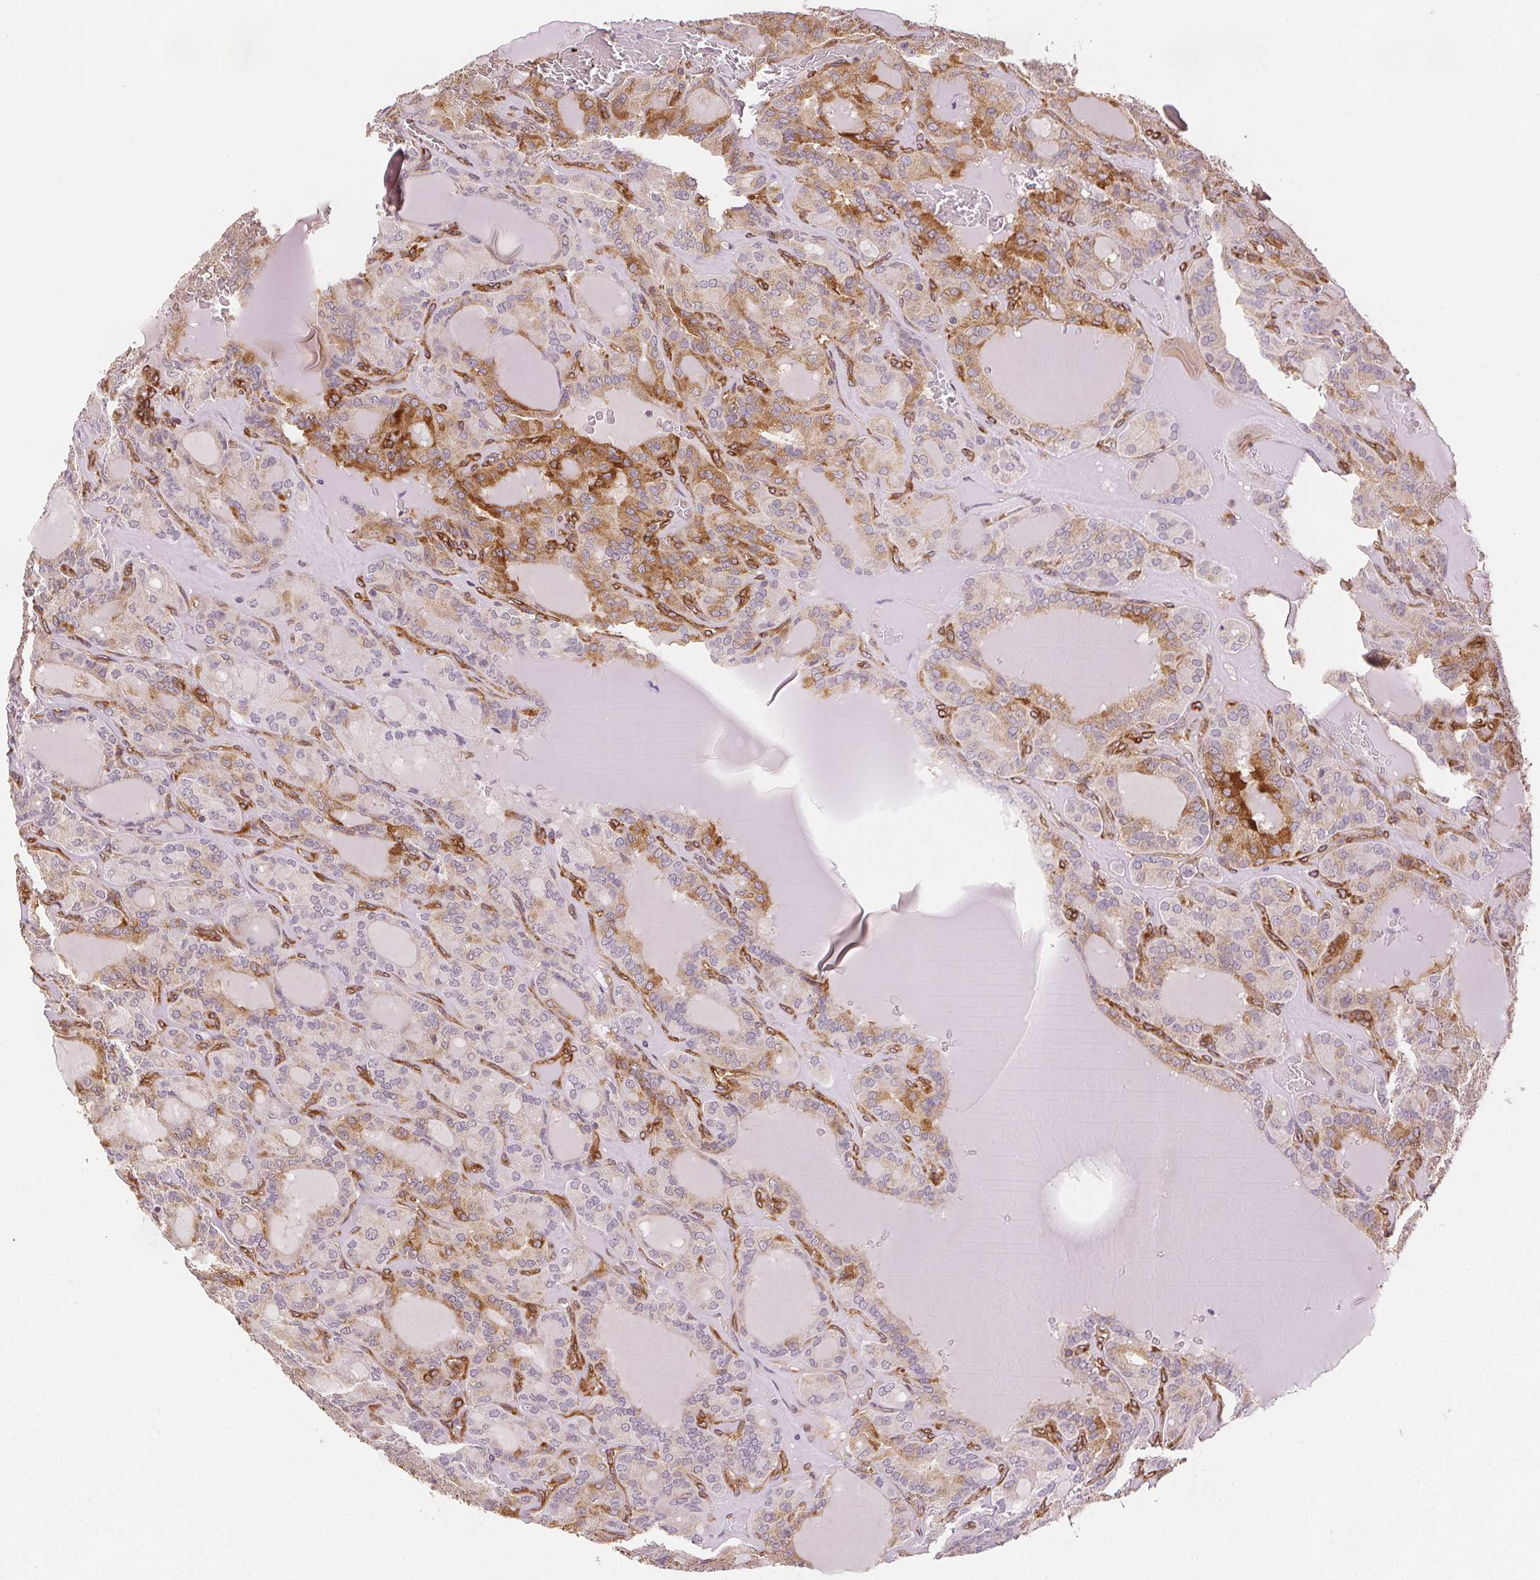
{"staining": {"intensity": "moderate", "quantity": "<25%", "location": "cytoplasmic/membranous"}, "tissue": "thyroid cancer", "cell_type": "Tumor cells", "image_type": "cancer", "snomed": [{"axis": "morphology", "description": "Papillary adenocarcinoma, NOS"}, {"axis": "topography", "description": "Thyroid gland"}], "caption": "This image displays immunohistochemistry staining of thyroid cancer, with low moderate cytoplasmic/membranous staining in about <25% of tumor cells.", "gene": "DIAPH2", "patient": {"sex": "male", "age": 87}}